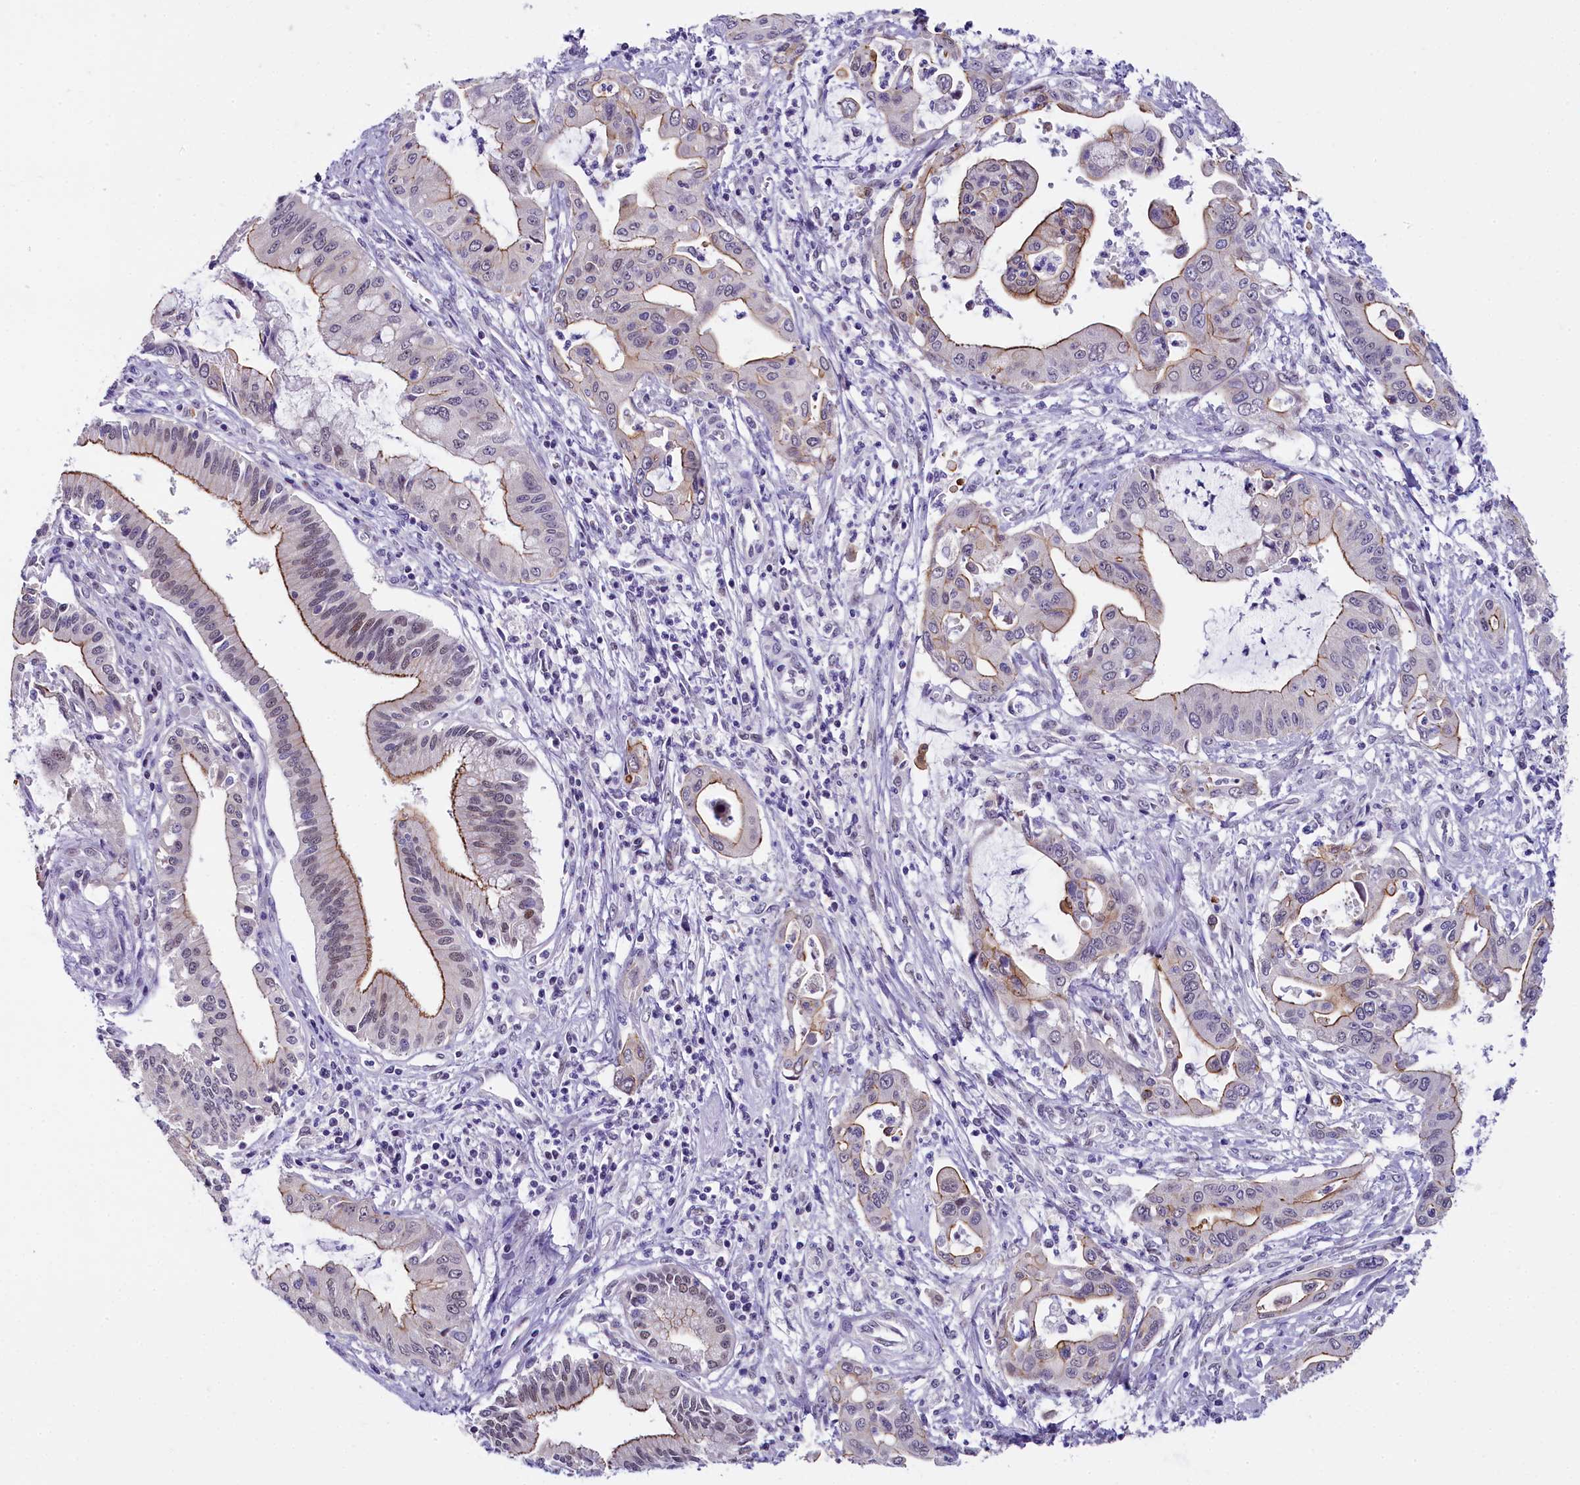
{"staining": {"intensity": "moderate", "quantity": "<25%", "location": "cytoplasmic/membranous"}, "tissue": "pancreatic cancer", "cell_type": "Tumor cells", "image_type": "cancer", "snomed": [{"axis": "morphology", "description": "Adenocarcinoma, NOS"}, {"axis": "topography", "description": "Pancreas"}], "caption": "An image of human adenocarcinoma (pancreatic) stained for a protein shows moderate cytoplasmic/membranous brown staining in tumor cells.", "gene": "OSGEP", "patient": {"sex": "male", "age": 46}}